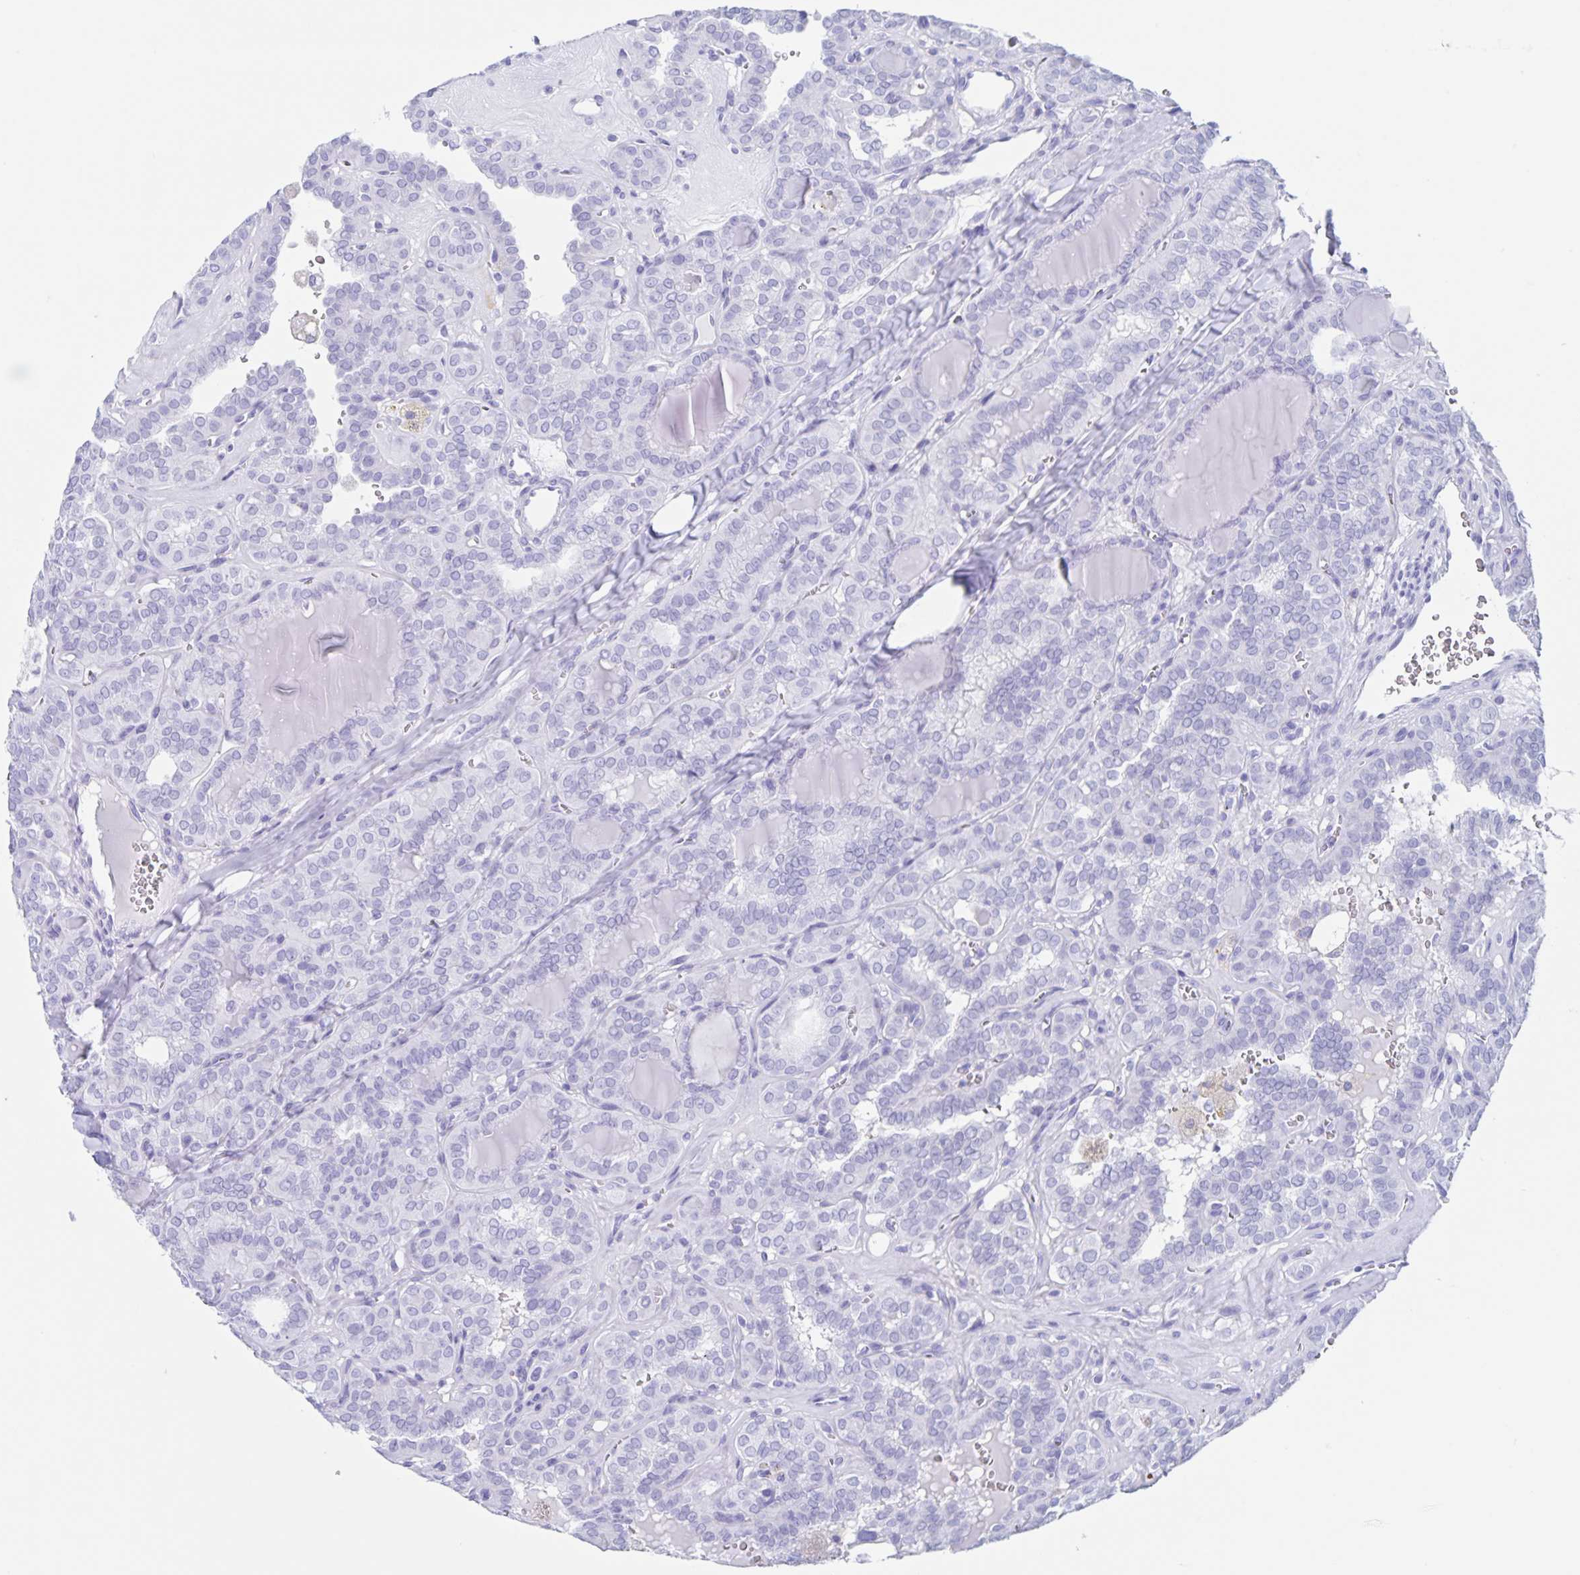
{"staining": {"intensity": "negative", "quantity": "none", "location": "none"}, "tissue": "thyroid cancer", "cell_type": "Tumor cells", "image_type": "cancer", "snomed": [{"axis": "morphology", "description": "Papillary adenocarcinoma, NOS"}, {"axis": "topography", "description": "Thyroid gland"}], "caption": "Immunohistochemical staining of human thyroid cancer exhibits no significant staining in tumor cells.", "gene": "C12orf56", "patient": {"sex": "female", "age": 41}}